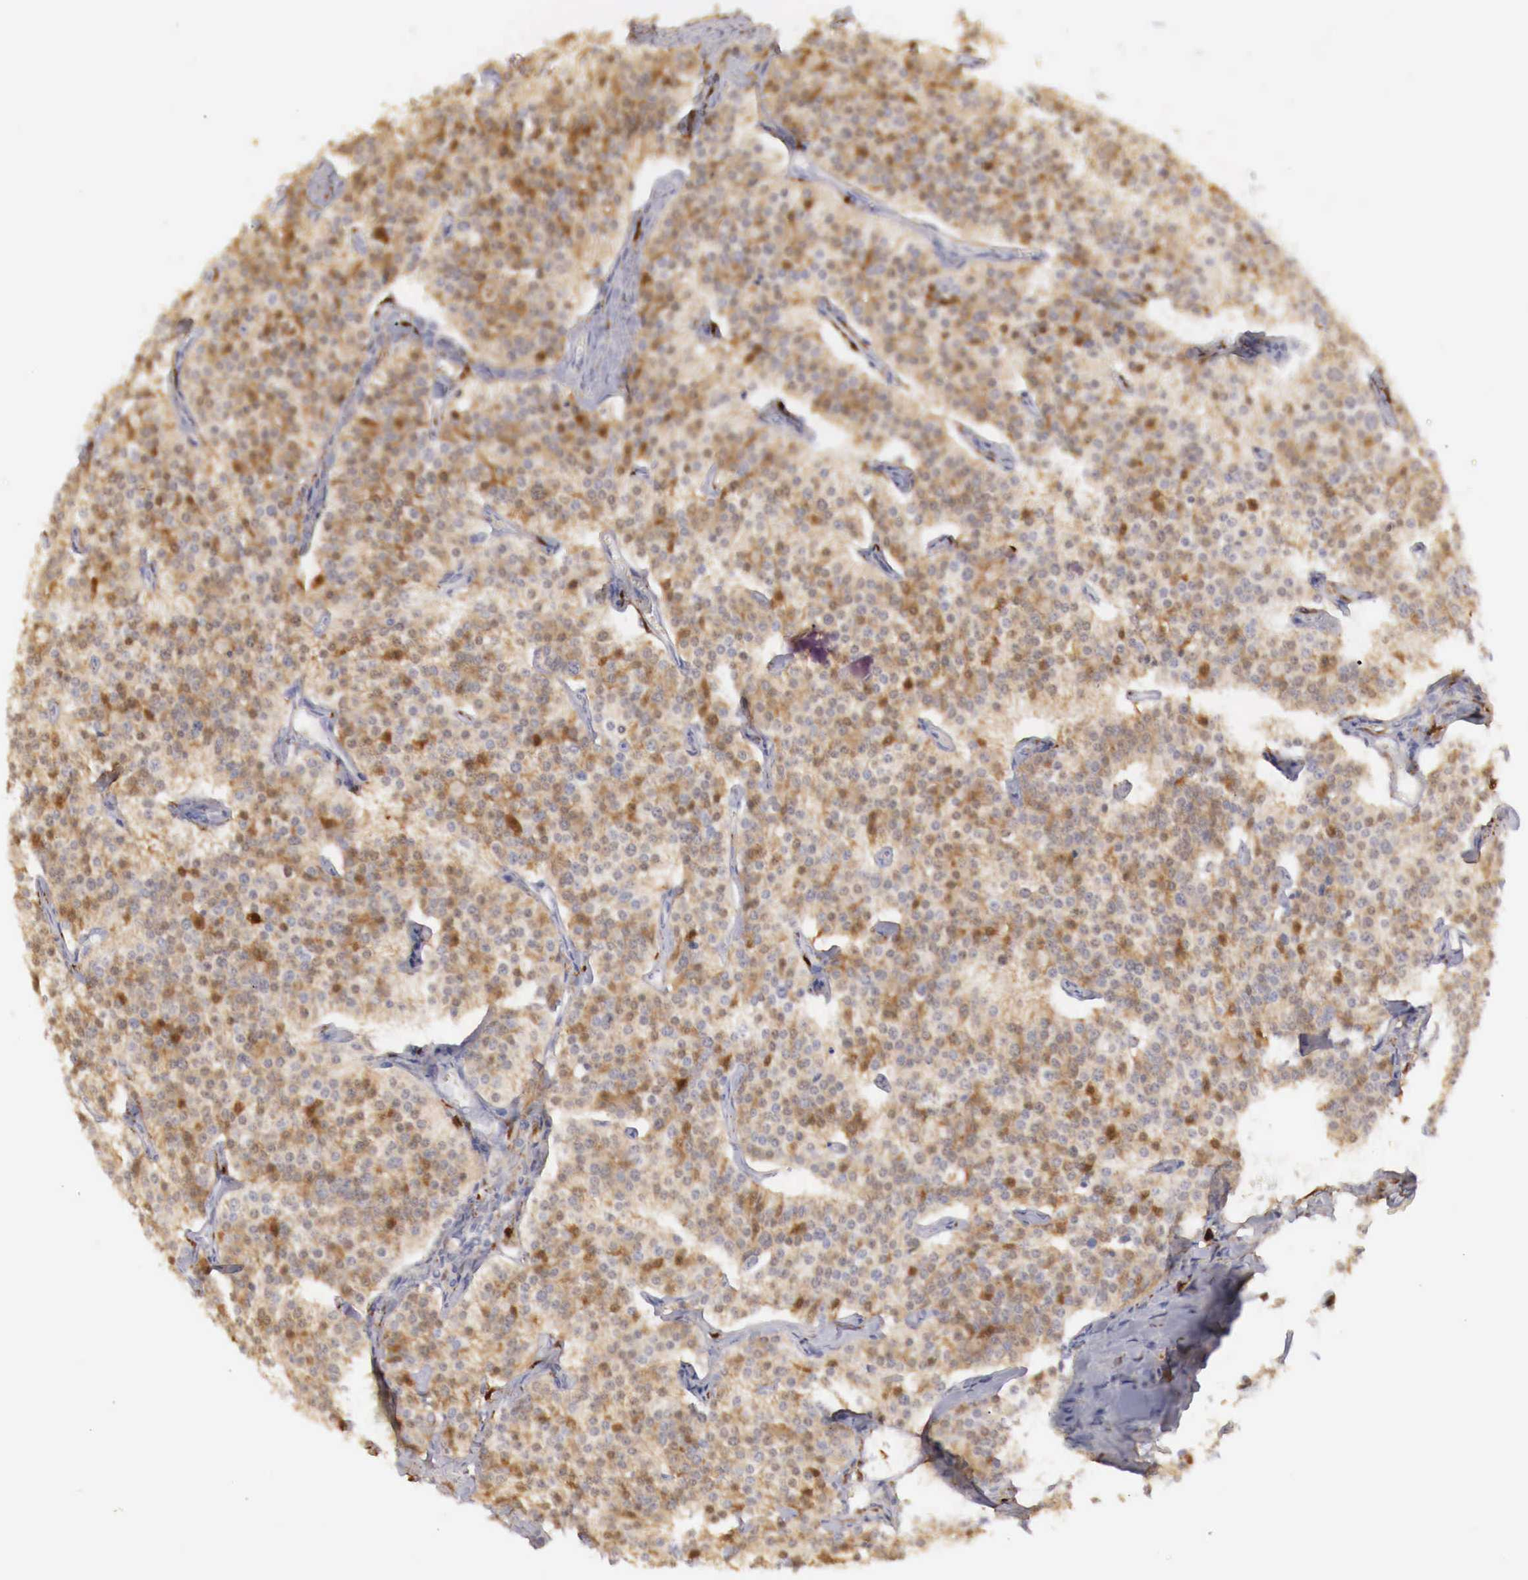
{"staining": {"intensity": "moderate", "quantity": "25%-75%", "location": "cytoplasmic/membranous"}, "tissue": "carcinoid", "cell_type": "Tumor cells", "image_type": "cancer", "snomed": [{"axis": "morphology", "description": "Carcinoid, malignant, NOS"}, {"axis": "topography", "description": "Small intestine"}], "caption": "Protein staining demonstrates moderate cytoplasmic/membranous staining in approximately 25%-75% of tumor cells in malignant carcinoid. The protein is stained brown, and the nuclei are stained in blue (DAB (3,3'-diaminobenzidine) IHC with brightfield microscopy, high magnification).", "gene": "RENBP", "patient": {"sex": "male", "age": 63}}